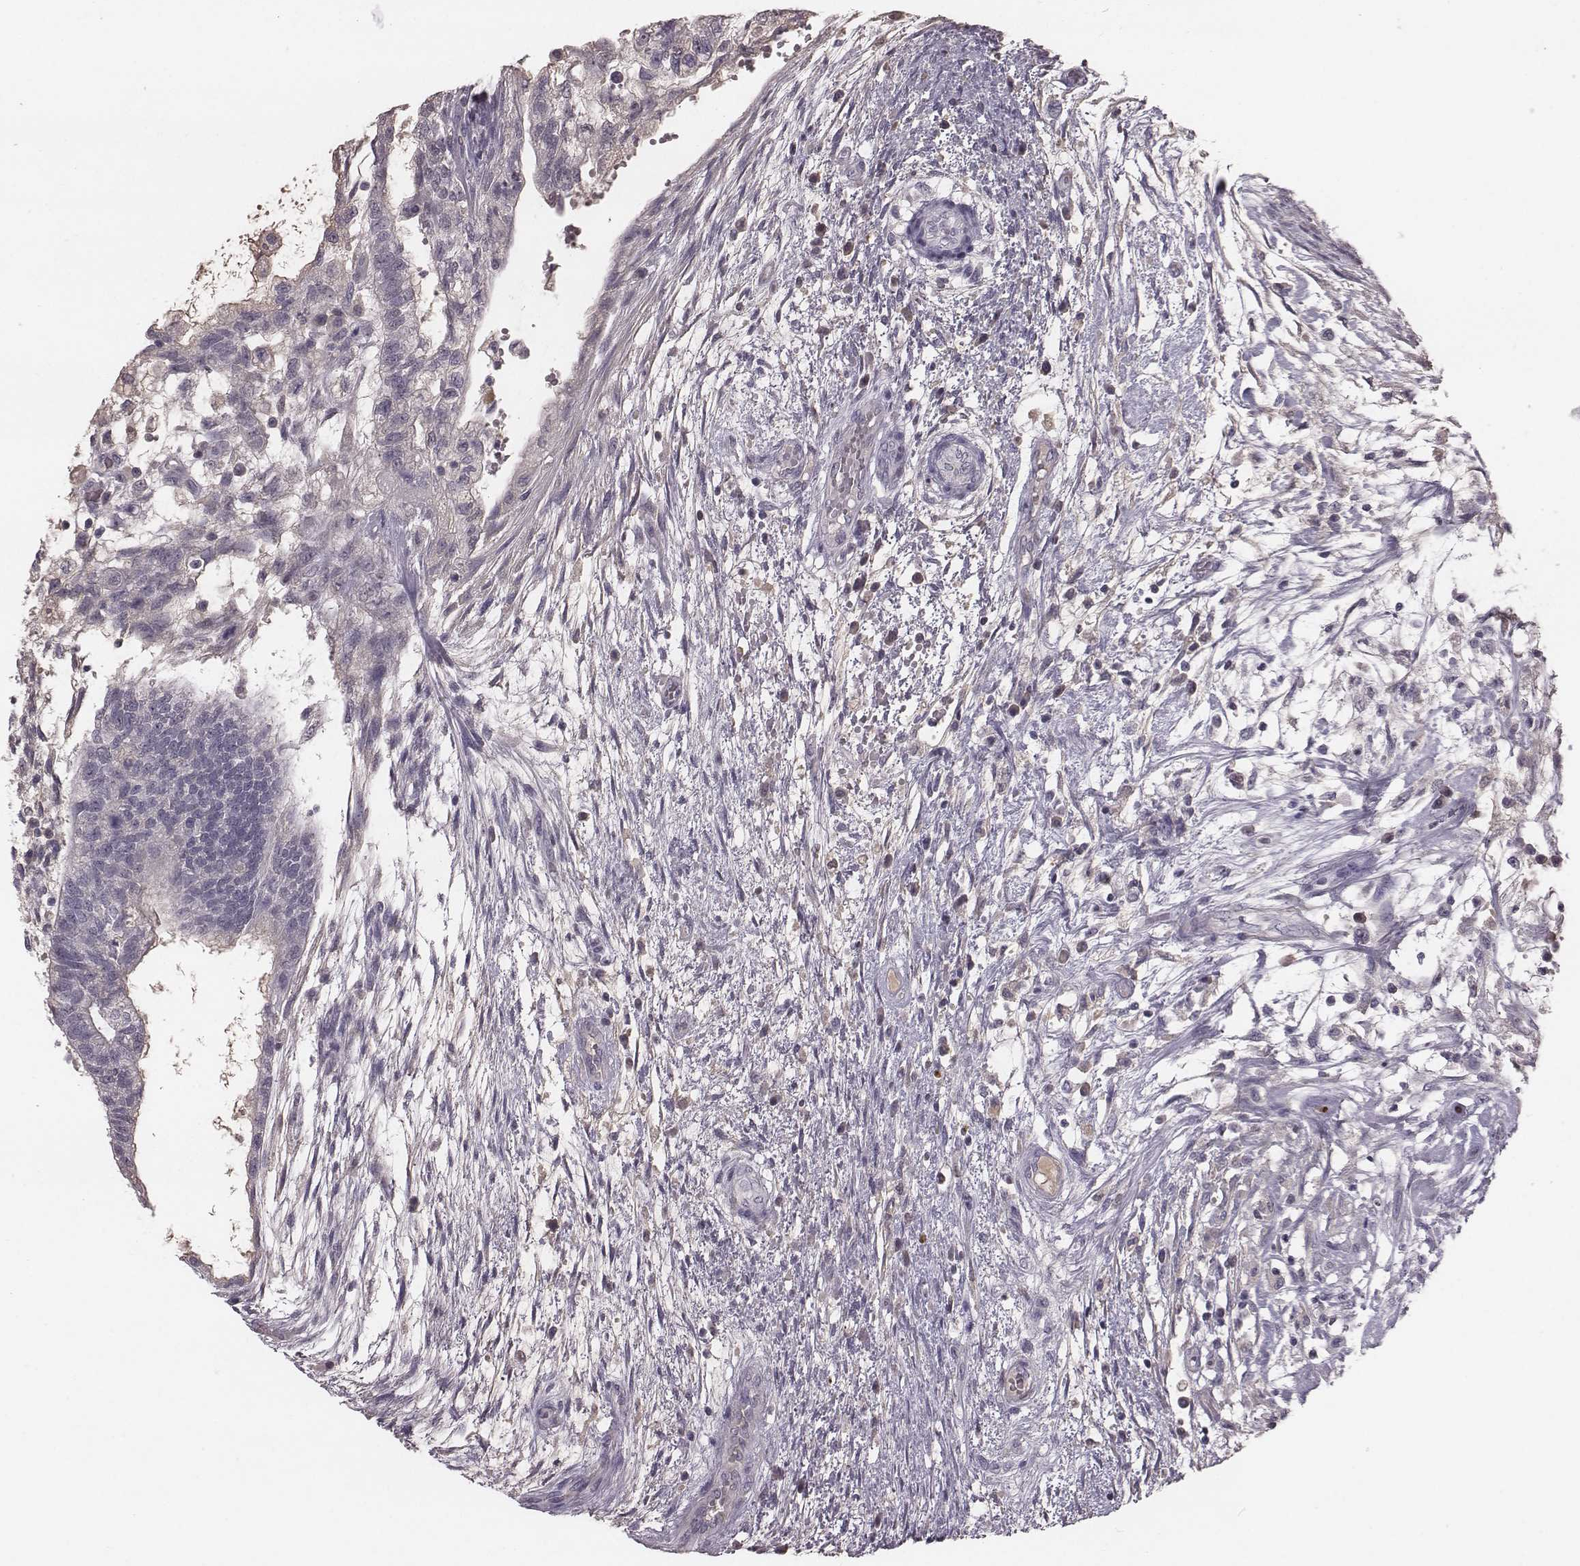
{"staining": {"intensity": "negative", "quantity": "none", "location": "none"}, "tissue": "testis cancer", "cell_type": "Tumor cells", "image_type": "cancer", "snomed": [{"axis": "morphology", "description": "Normal tissue, NOS"}, {"axis": "morphology", "description": "Carcinoma, Embryonal, NOS"}, {"axis": "topography", "description": "Testis"}, {"axis": "topography", "description": "Epididymis"}], "caption": "This image is of testis cancer (embryonal carcinoma) stained with immunohistochemistry (IHC) to label a protein in brown with the nuclei are counter-stained blue. There is no staining in tumor cells.", "gene": "SMIM24", "patient": {"sex": "male", "age": 32}}